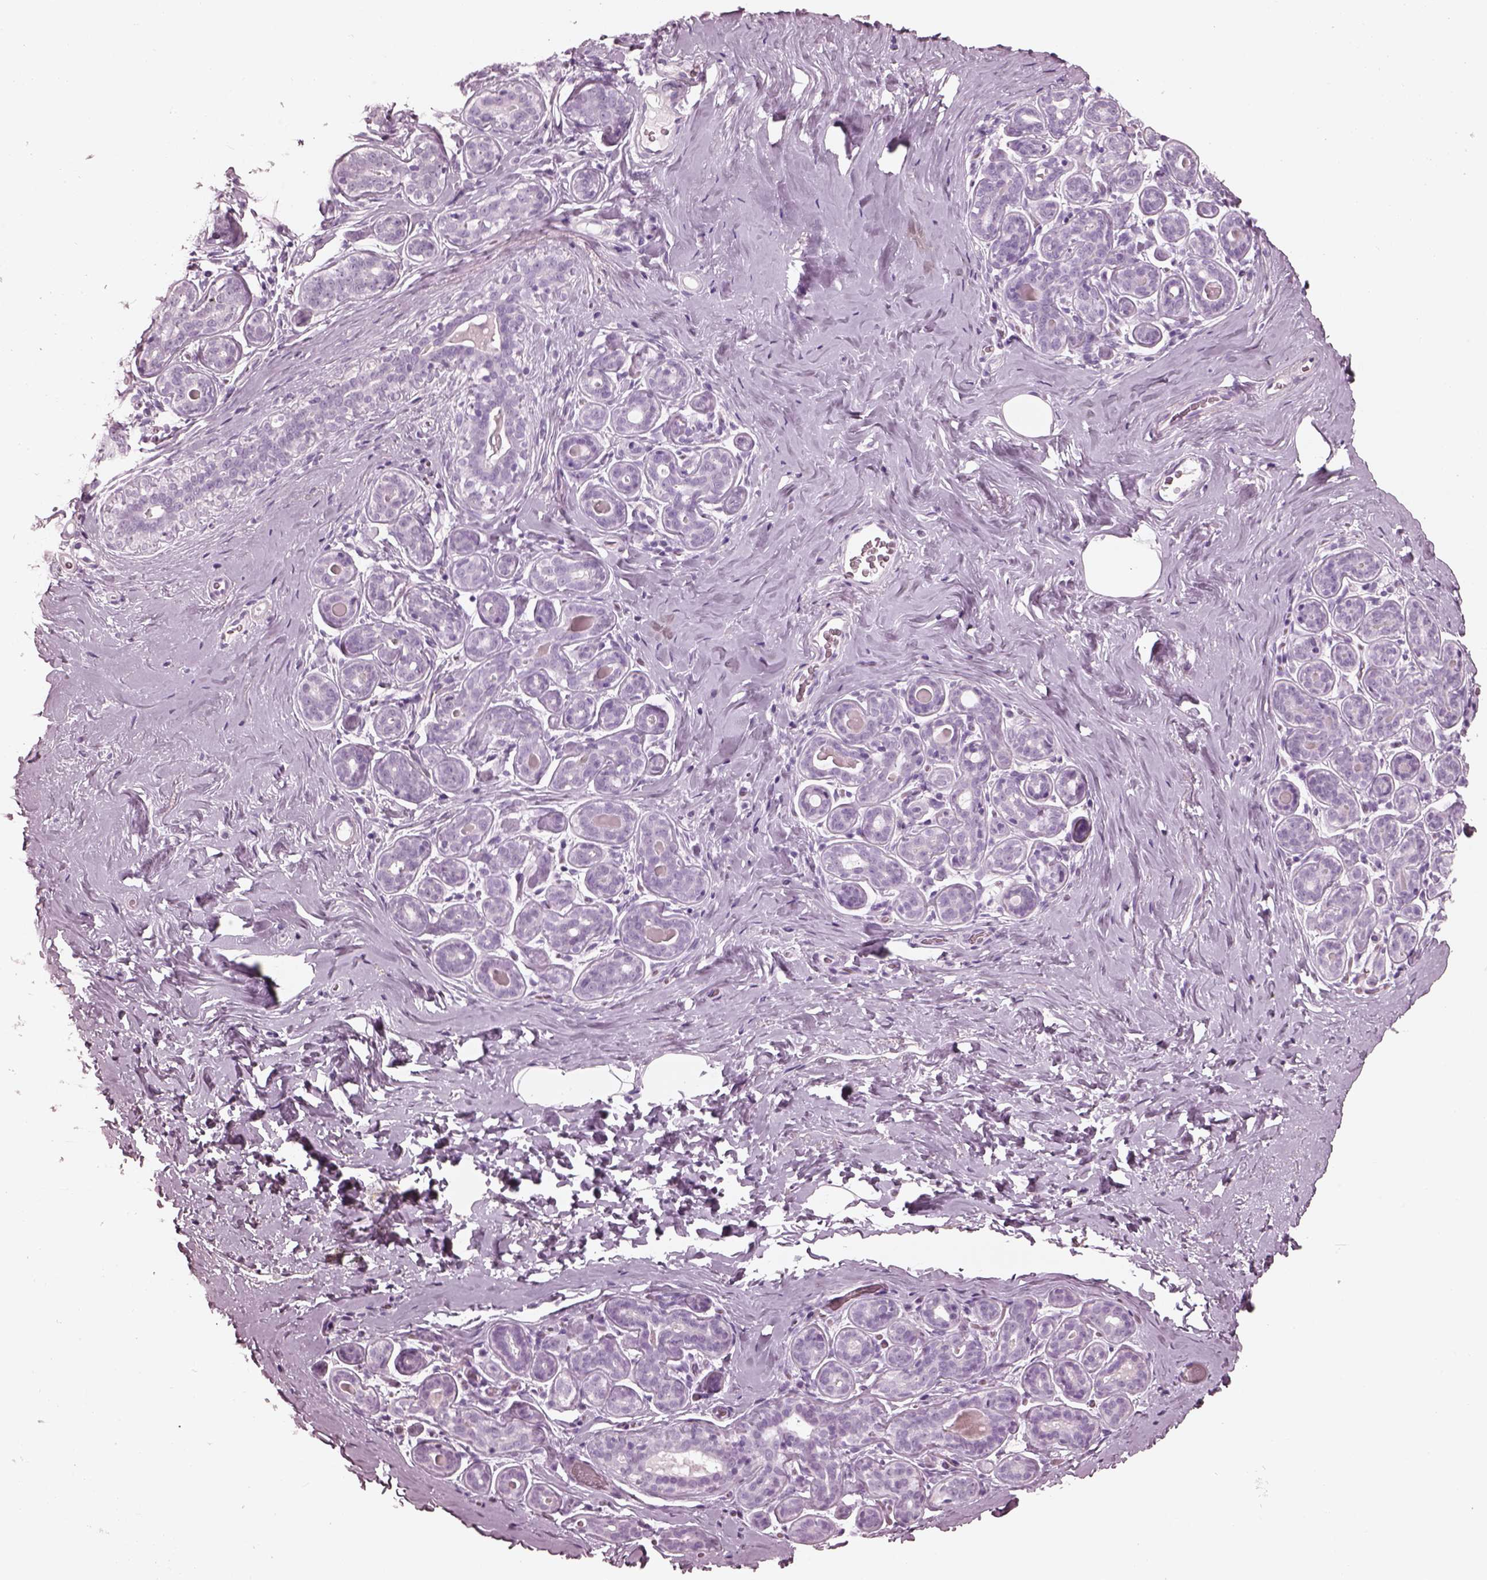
{"staining": {"intensity": "negative", "quantity": "none", "location": "none"}, "tissue": "breast", "cell_type": "Adipocytes", "image_type": "normal", "snomed": [{"axis": "morphology", "description": "Normal tissue, NOS"}, {"axis": "topography", "description": "Skin"}, {"axis": "topography", "description": "Breast"}], "caption": "Immunohistochemistry (IHC) of unremarkable breast displays no positivity in adipocytes. (Brightfield microscopy of DAB immunohistochemistry (IHC) at high magnification).", "gene": "FABP9", "patient": {"sex": "female", "age": 43}}